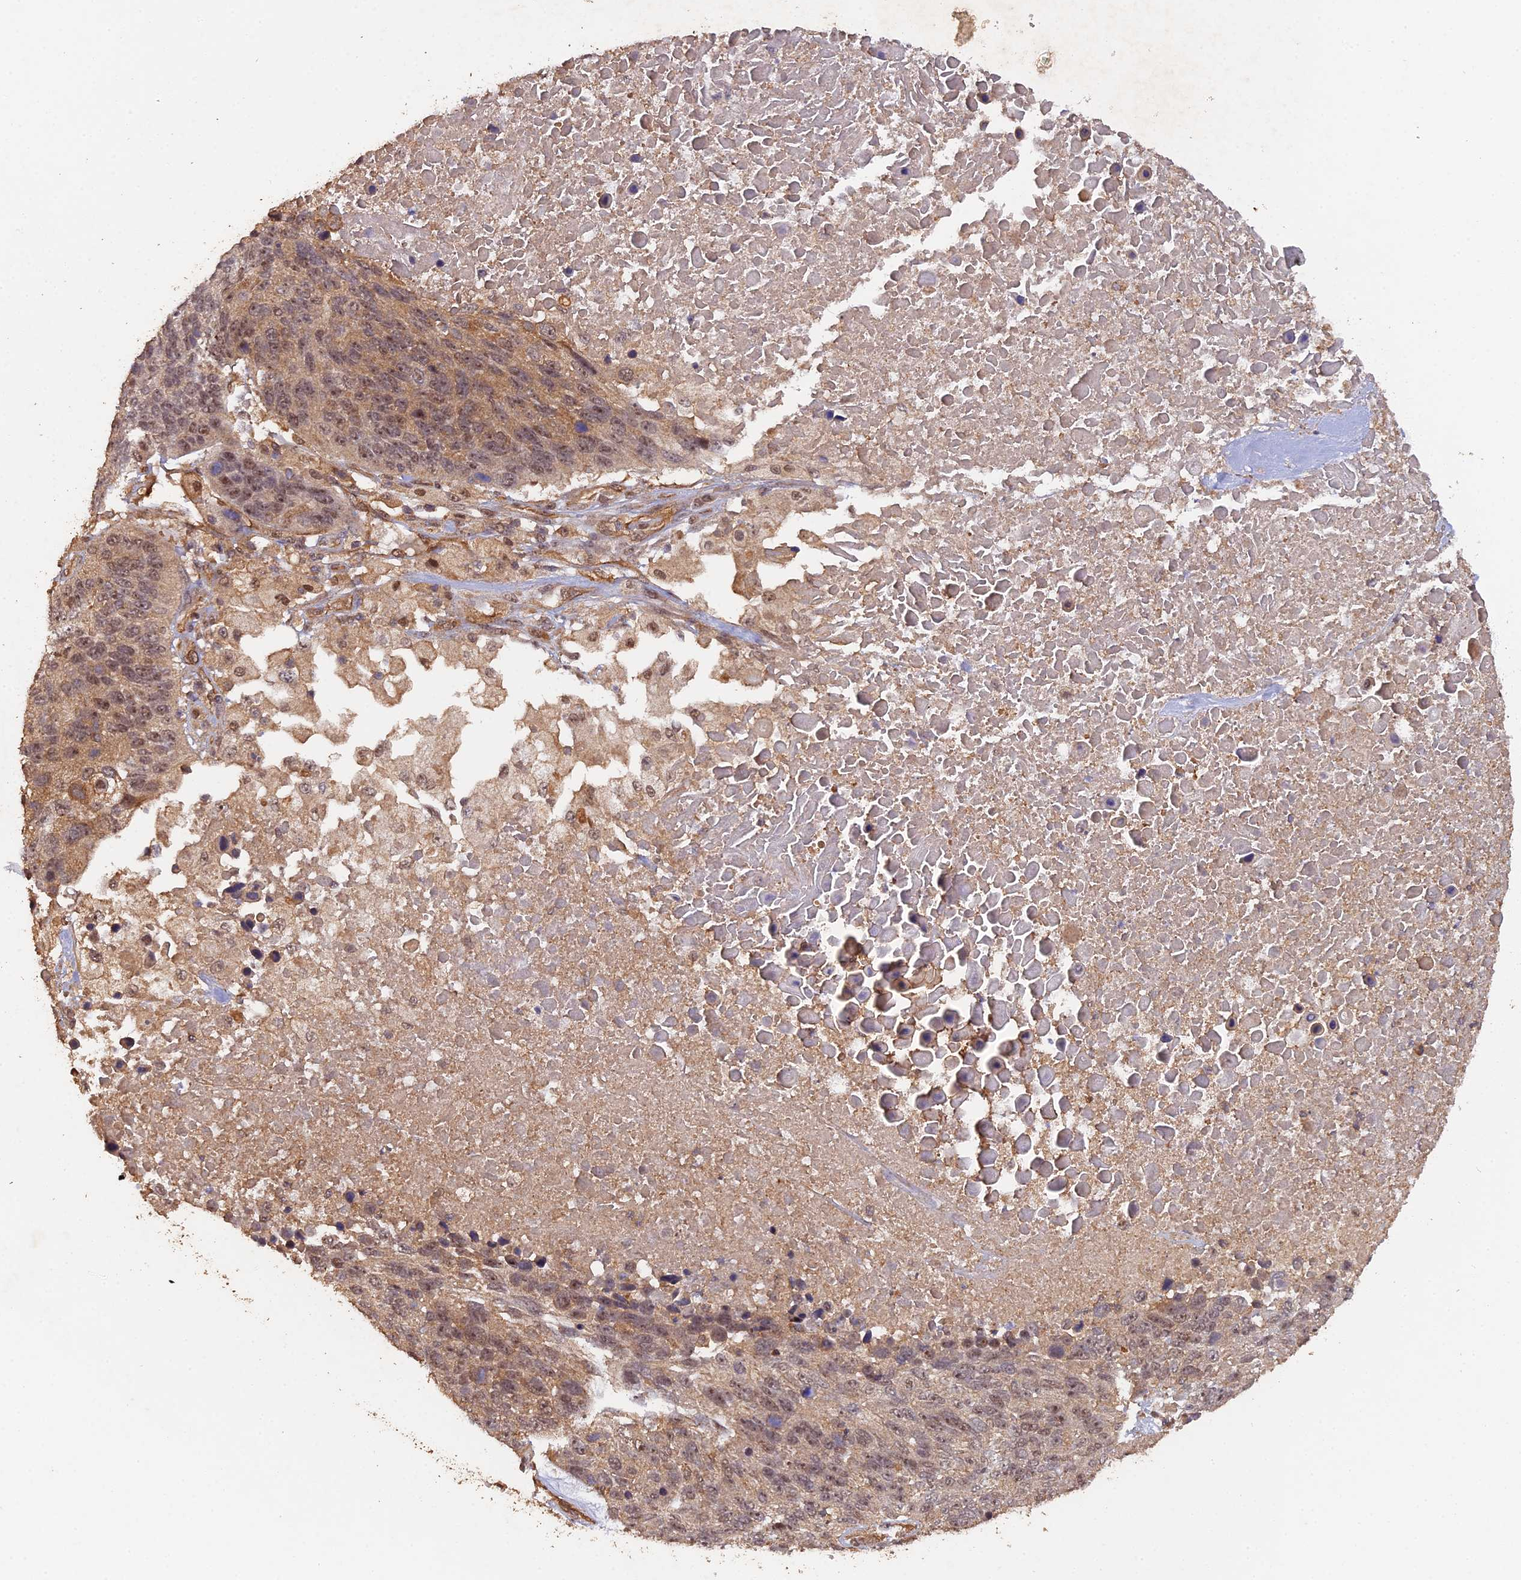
{"staining": {"intensity": "moderate", "quantity": ">75%", "location": "cytoplasmic/membranous,nuclear"}, "tissue": "lung cancer", "cell_type": "Tumor cells", "image_type": "cancer", "snomed": [{"axis": "morphology", "description": "Normal tissue, NOS"}, {"axis": "morphology", "description": "Squamous cell carcinoma, NOS"}, {"axis": "topography", "description": "Lymph node"}, {"axis": "topography", "description": "Lung"}], "caption": "Lung squamous cell carcinoma stained with DAB immunohistochemistry (IHC) demonstrates medium levels of moderate cytoplasmic/membranous and nuclear positivity in about >75% of tumor cells. (brown staining indicates protein expression, while blue staining denotes nuclei).", "gene": "RALGAPA2", "patient": {"sex": "male", "age": 66}}